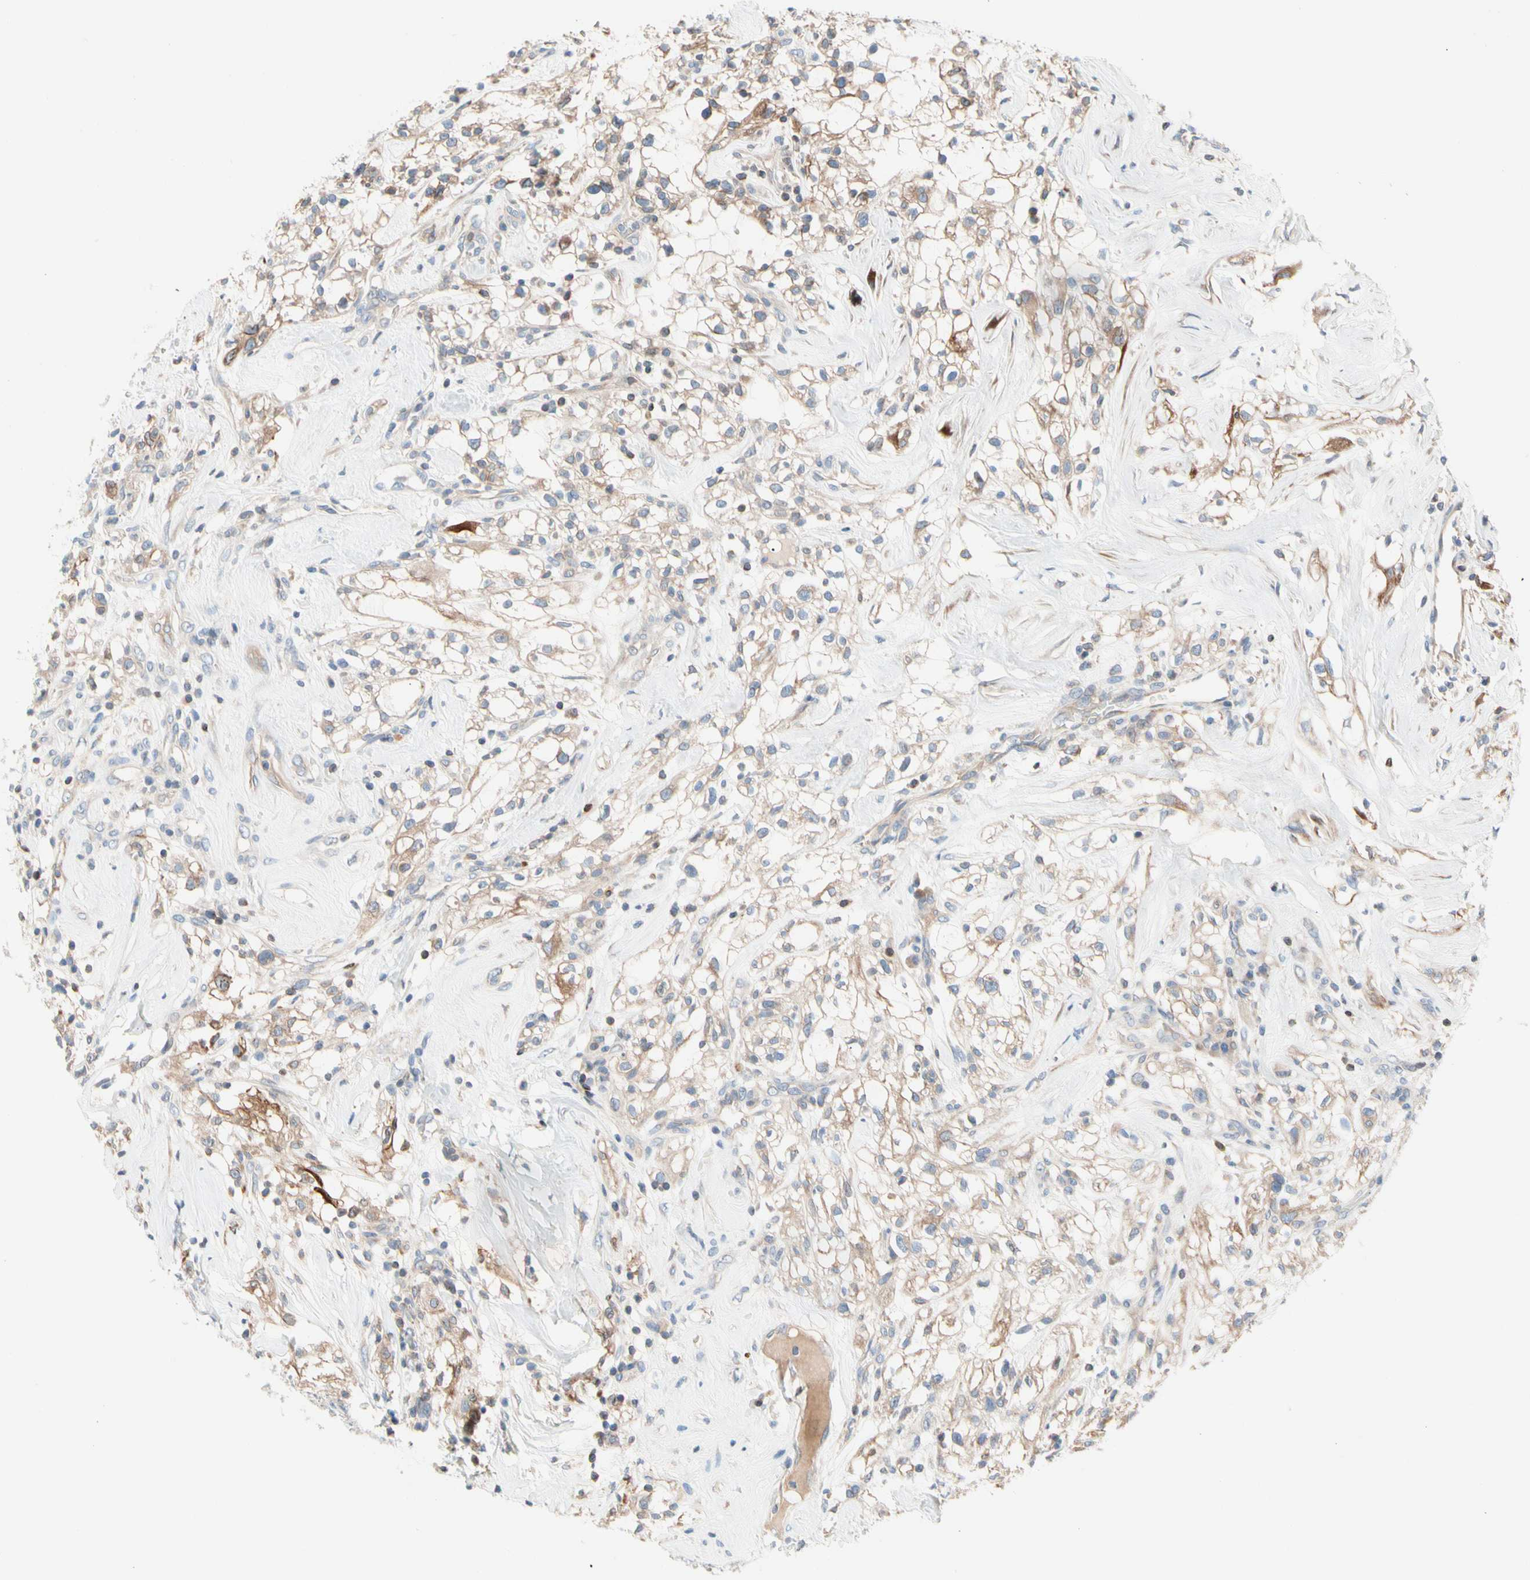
{"staining": {"intensity": "weak", "quantity": ">75%", "location": "cytoplasmic/membranous"}, "tissue": "renal cancer", "cell_type": "Tumor cells", "image_type": "cancer", "snomed": [{"axis": "morphology", "description": "Adenocarcinoma, NOS"}, {"axis": "topography", "description": "Kidney"}], "caption": "Renal adenocarcinoma was stained to show a protein in brown. There is low levels of weak cytoplasmic/membranous staining in about >75% of tumor cells. Immunohistochemistry stains the protein in brown and the nuclei are stained blue.", "gene": "MAP3K3", "patient": {"sex": "female", "age": 60}}